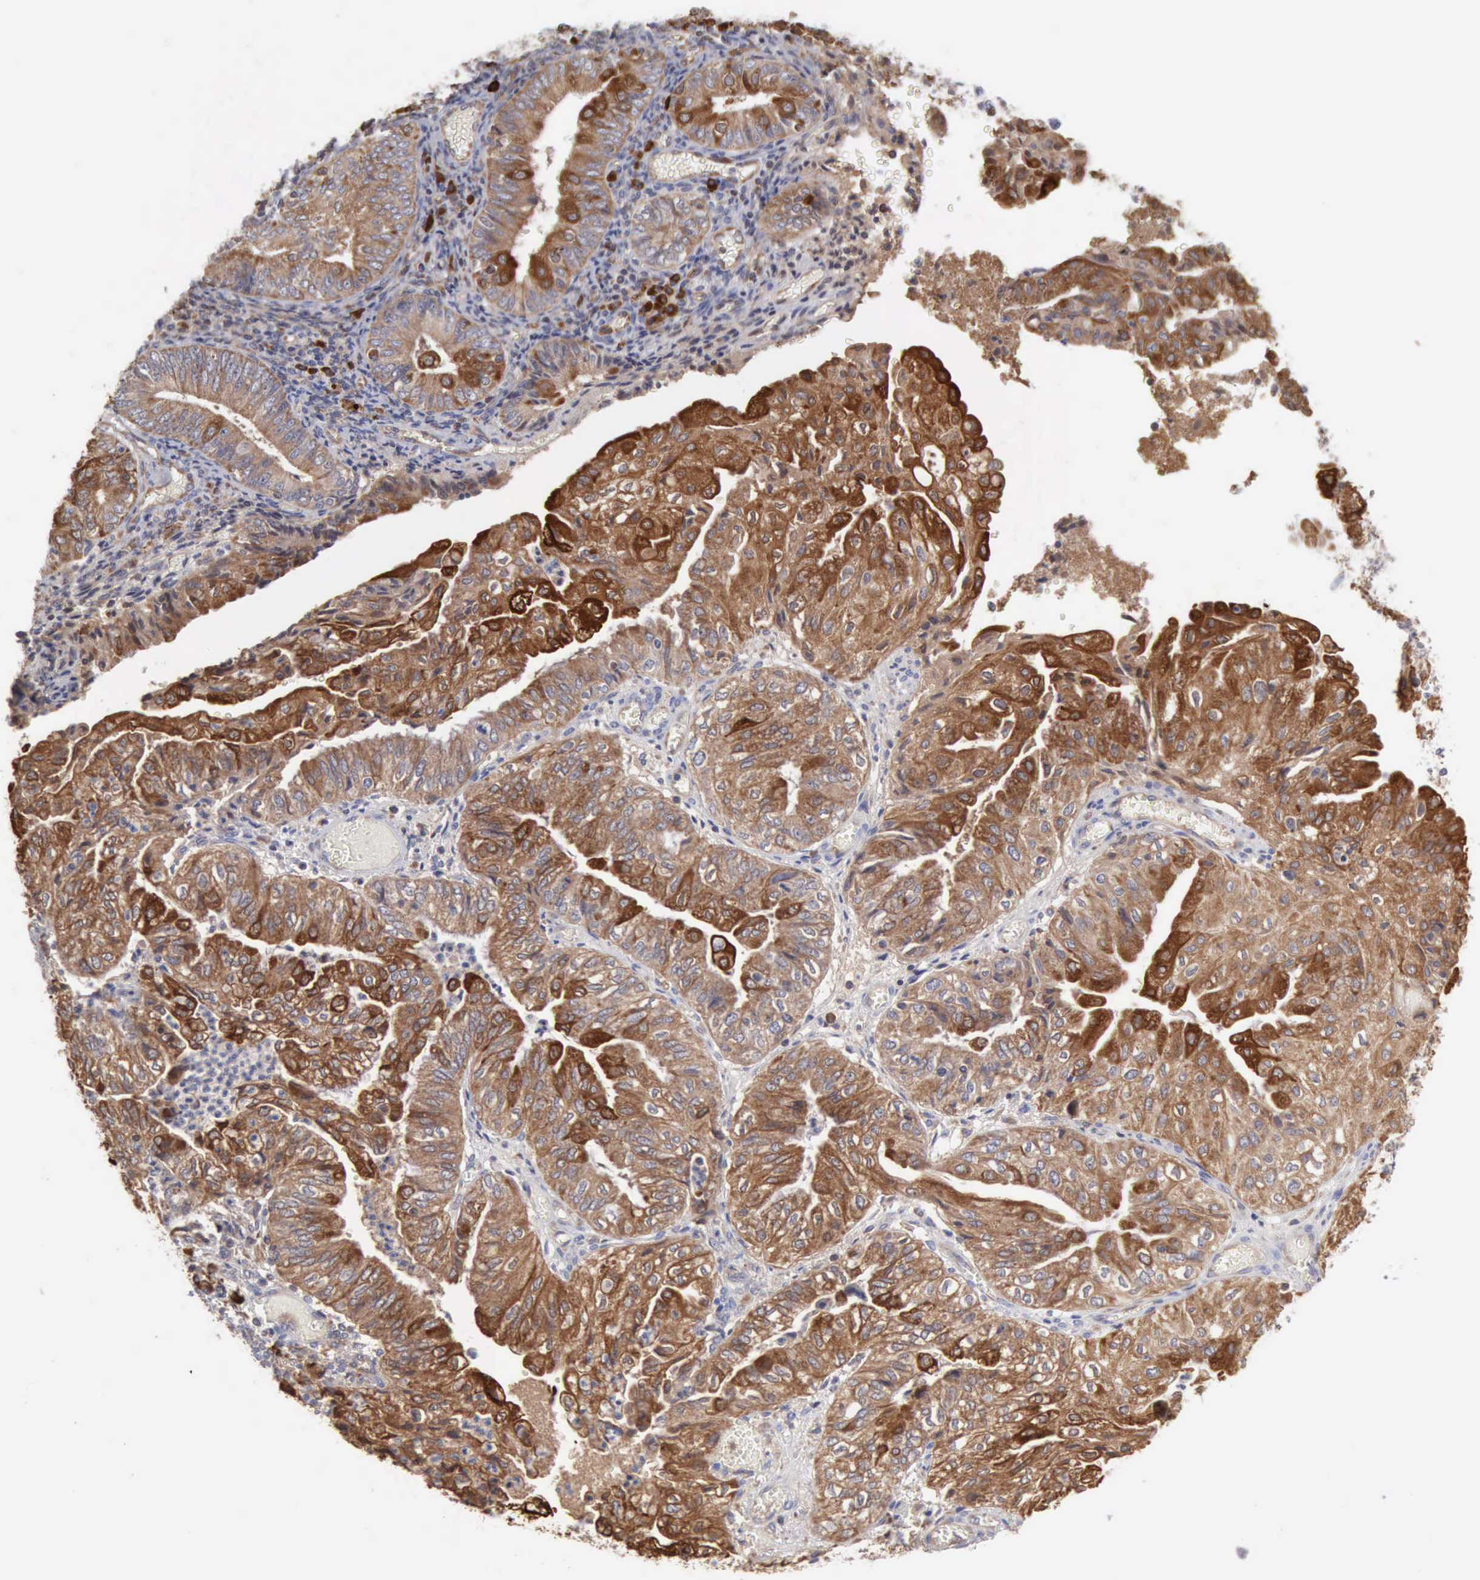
{"staining": {"intensity": "strong", "quantity": ">75%", "location": "cytoplasmic/membranous"}, "tissue": "endometrial cancer", "cell_type": "Tumor cells", "image_type": "cancer", "snomed": [{"axis": "morphology", "description": "Adenocarcinoma, NOS"}, {"axis": "topography", "description": "Endometrium"}], "caption": "An IHC photomicrograph of tumor tissue is shown. Protein staining in brown highlights strong cytoplasmic/membranous positivity in endometrial cancer within tumor cells.", "gene": "APOL2", "patient": {"sex": "female", "age": 55}}